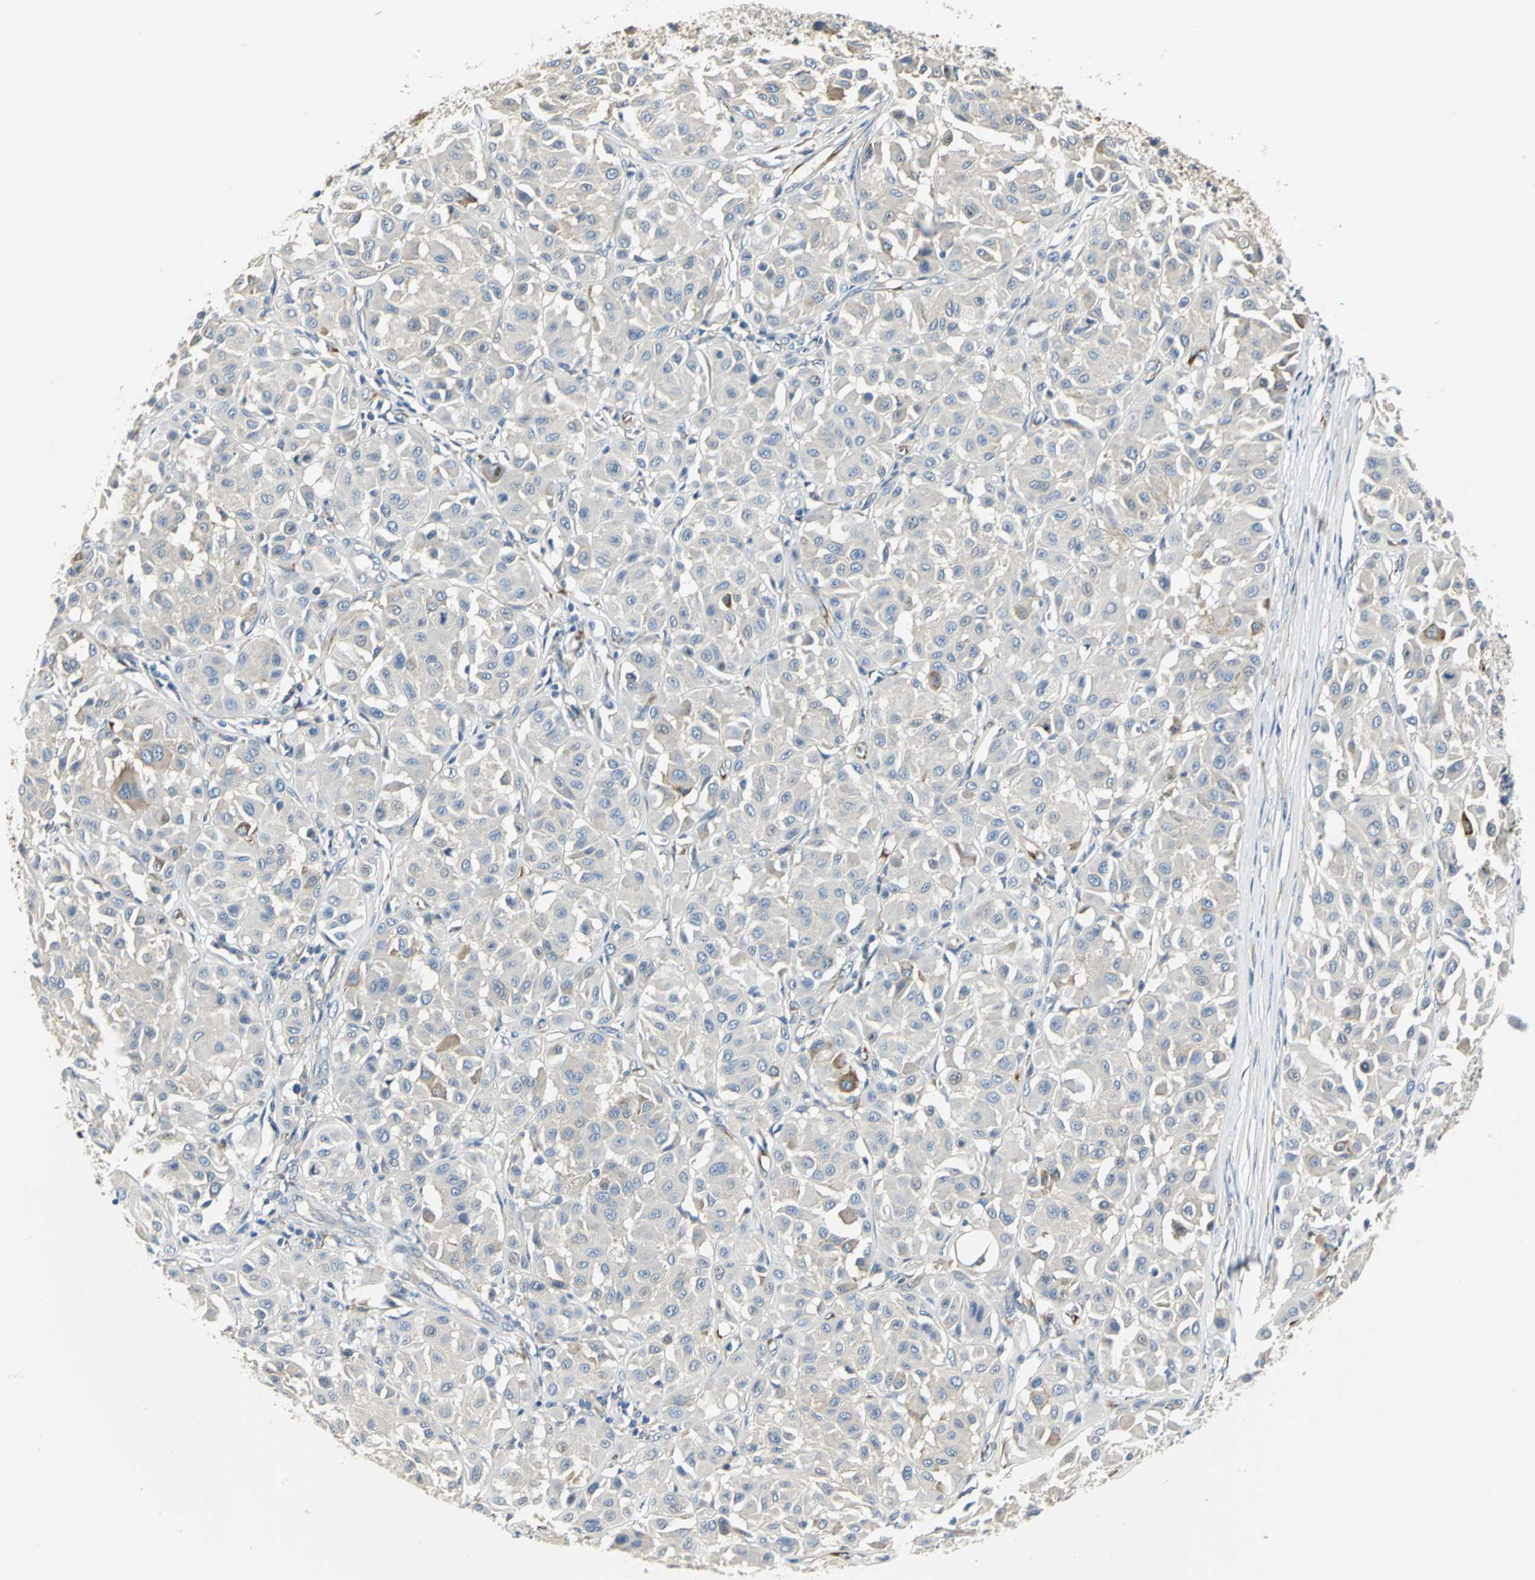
{"staining": {"intensity": "strong", "quantity": "25%-75%", "location": "cytoplasmic/membranous"}, "tissue": "melanoma", "cell_type": "Tumor cells", "image_type": "cancer", "snomed": [{"axis": "morphology", "description": "Malignant melanoma, Metastatic site"}, {"axis": "topography", "description": "Soft tissue"}], "caption": "Strong cytoplasmic/membranous staining is identified in approximately 25%-75% of tumor cells in malignant melanoma (metastatic site). The staining is performed using DAB (3,3'-diaminobenzidine) brown chromogen to label protein expression. The nuclei are counter-stained blue using hematoxylin.", "gene": "B3GNT2", "patient": {"sex": "male", "age": 41}}